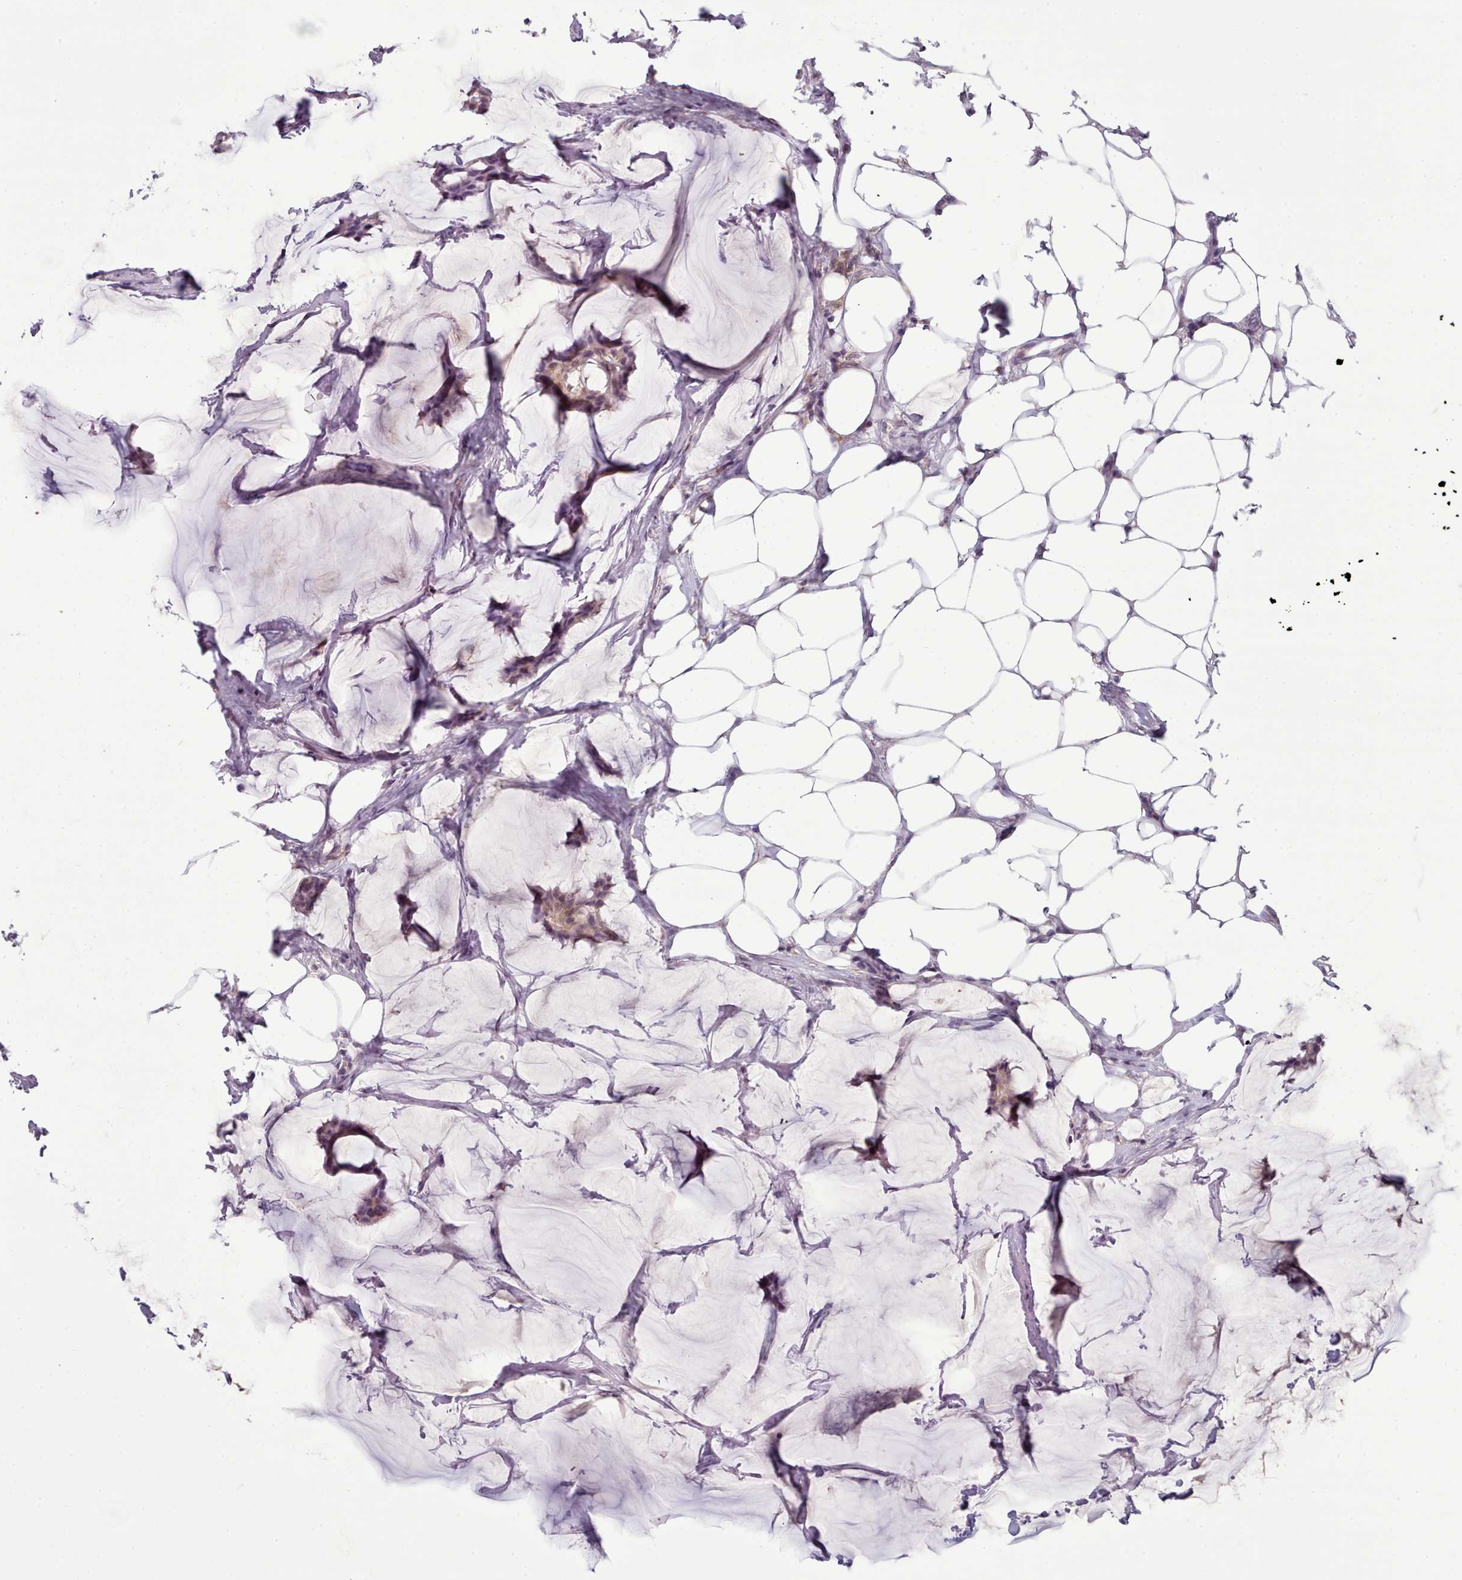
{"staining": {"intensity": "weak", "quantity": "25%-75%", "location": "cytoplasmic/membranous"}, "tissue": "breast cancer", "cell_type": "Tumor cells", "image_type": "cancer", "snomed": [{"axis": "morphology", "description": "Duct carcinoma"}, {"axis": "topography", "description": "Breast"}], "caption": "This is an image of immunohistochemistry staining of breast invasive ductal carcinoma, which shows weak expression in the cytoplasmic/membranous of tumor cells.", "gene": "MYRFL", "patient": {"sex": "female", "age": 93}}